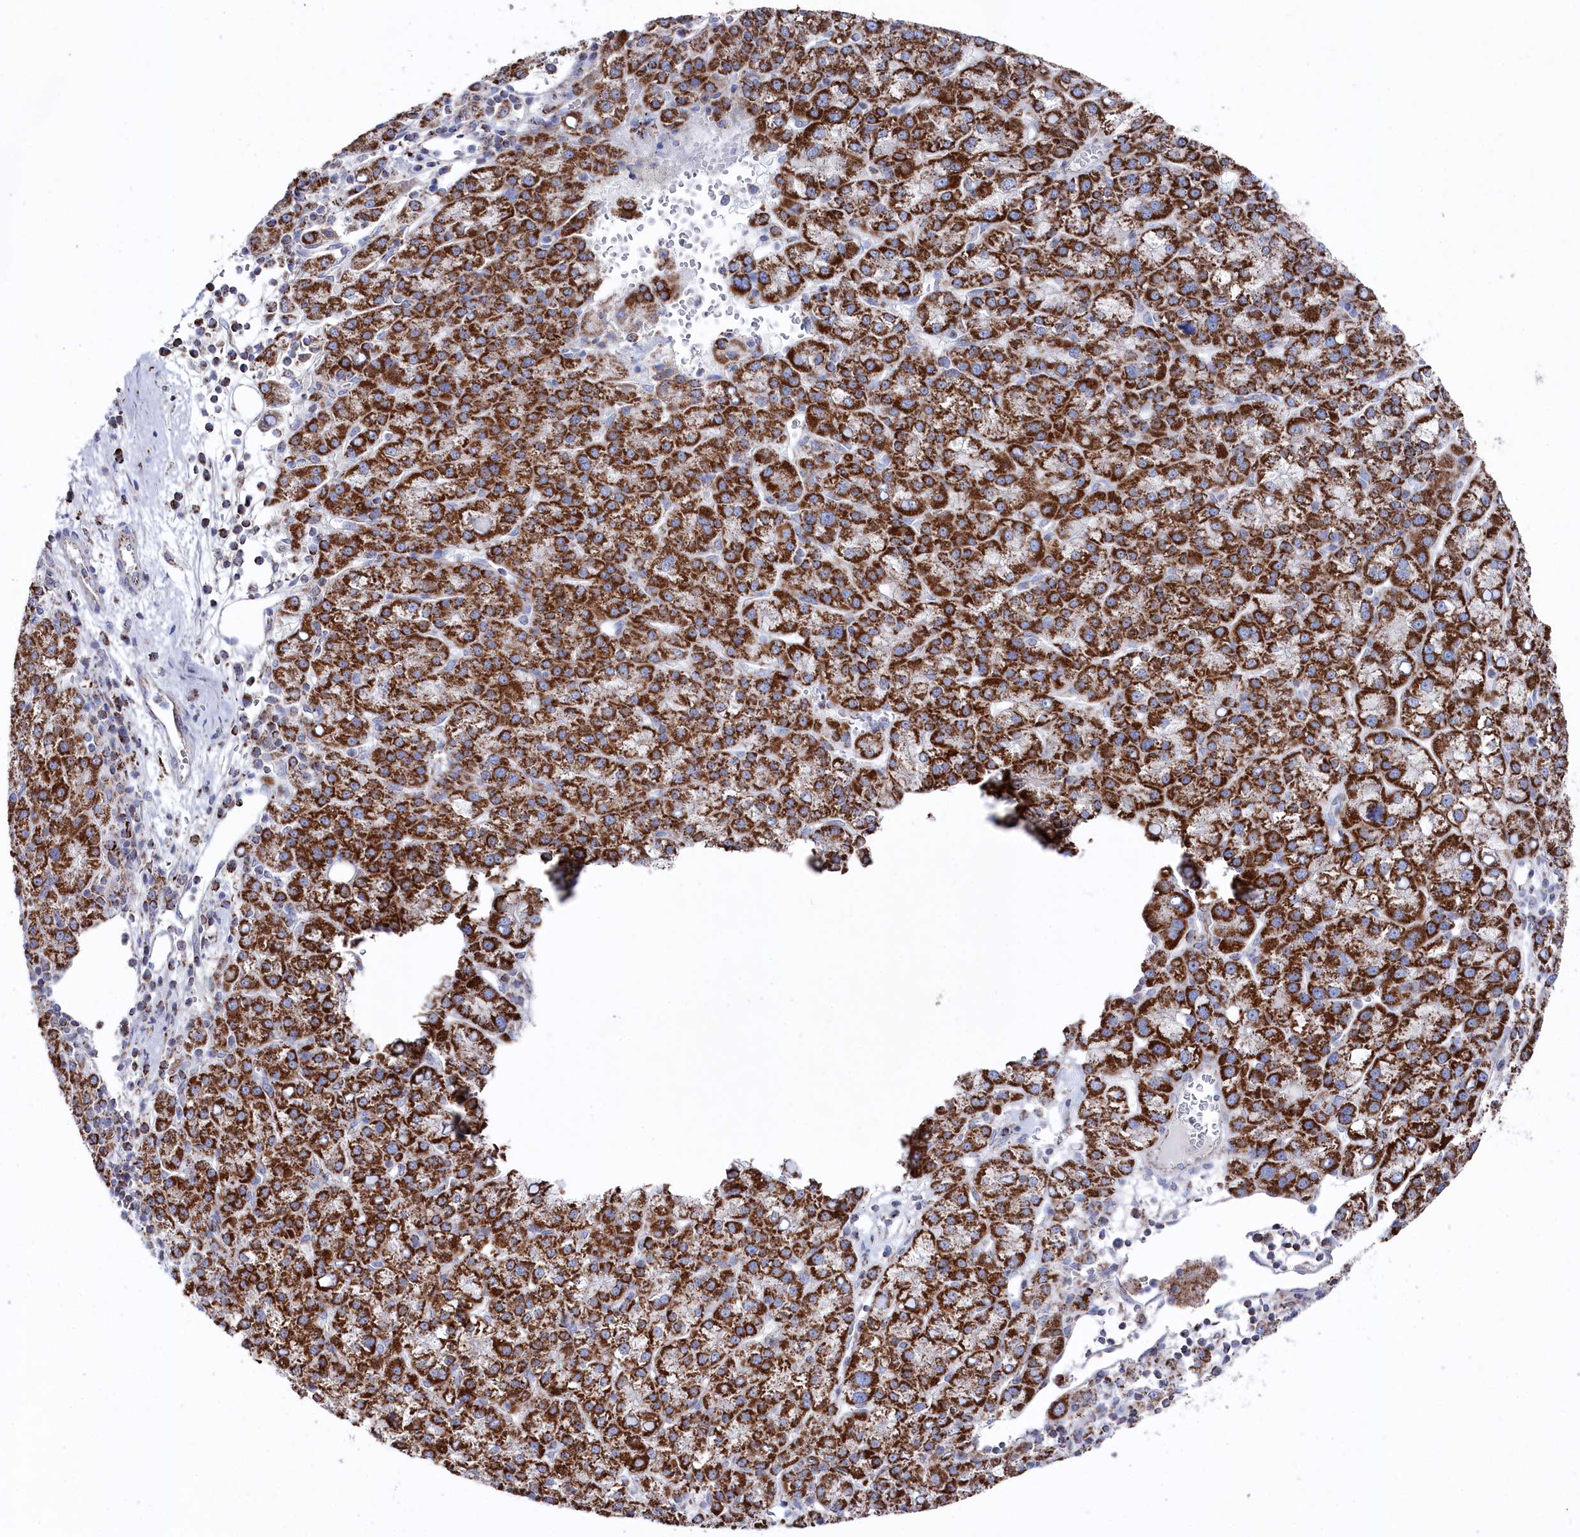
{"staining": {"intensity": "strong", "quantity": ">75%", "location": "cytoplasmic/membranous"}, "tissue": "liver cancer", "cell_type": "Tumor cells", "image_type": "cancer", "snomed": [{"axis": "morphology", "description": "Carcinoma, Hepatocellular, NOS"}, {"axis": "topography", "description": "Liver"}], "caption": "A high amount of strong cytoplasmic/membranous positivity is present in approximately >75% of tumor cells in liver cancer (hepatocellular carcinoma) tissue.", "gene": "GLS2", "patient": {"sex": "female", "age": 58}}